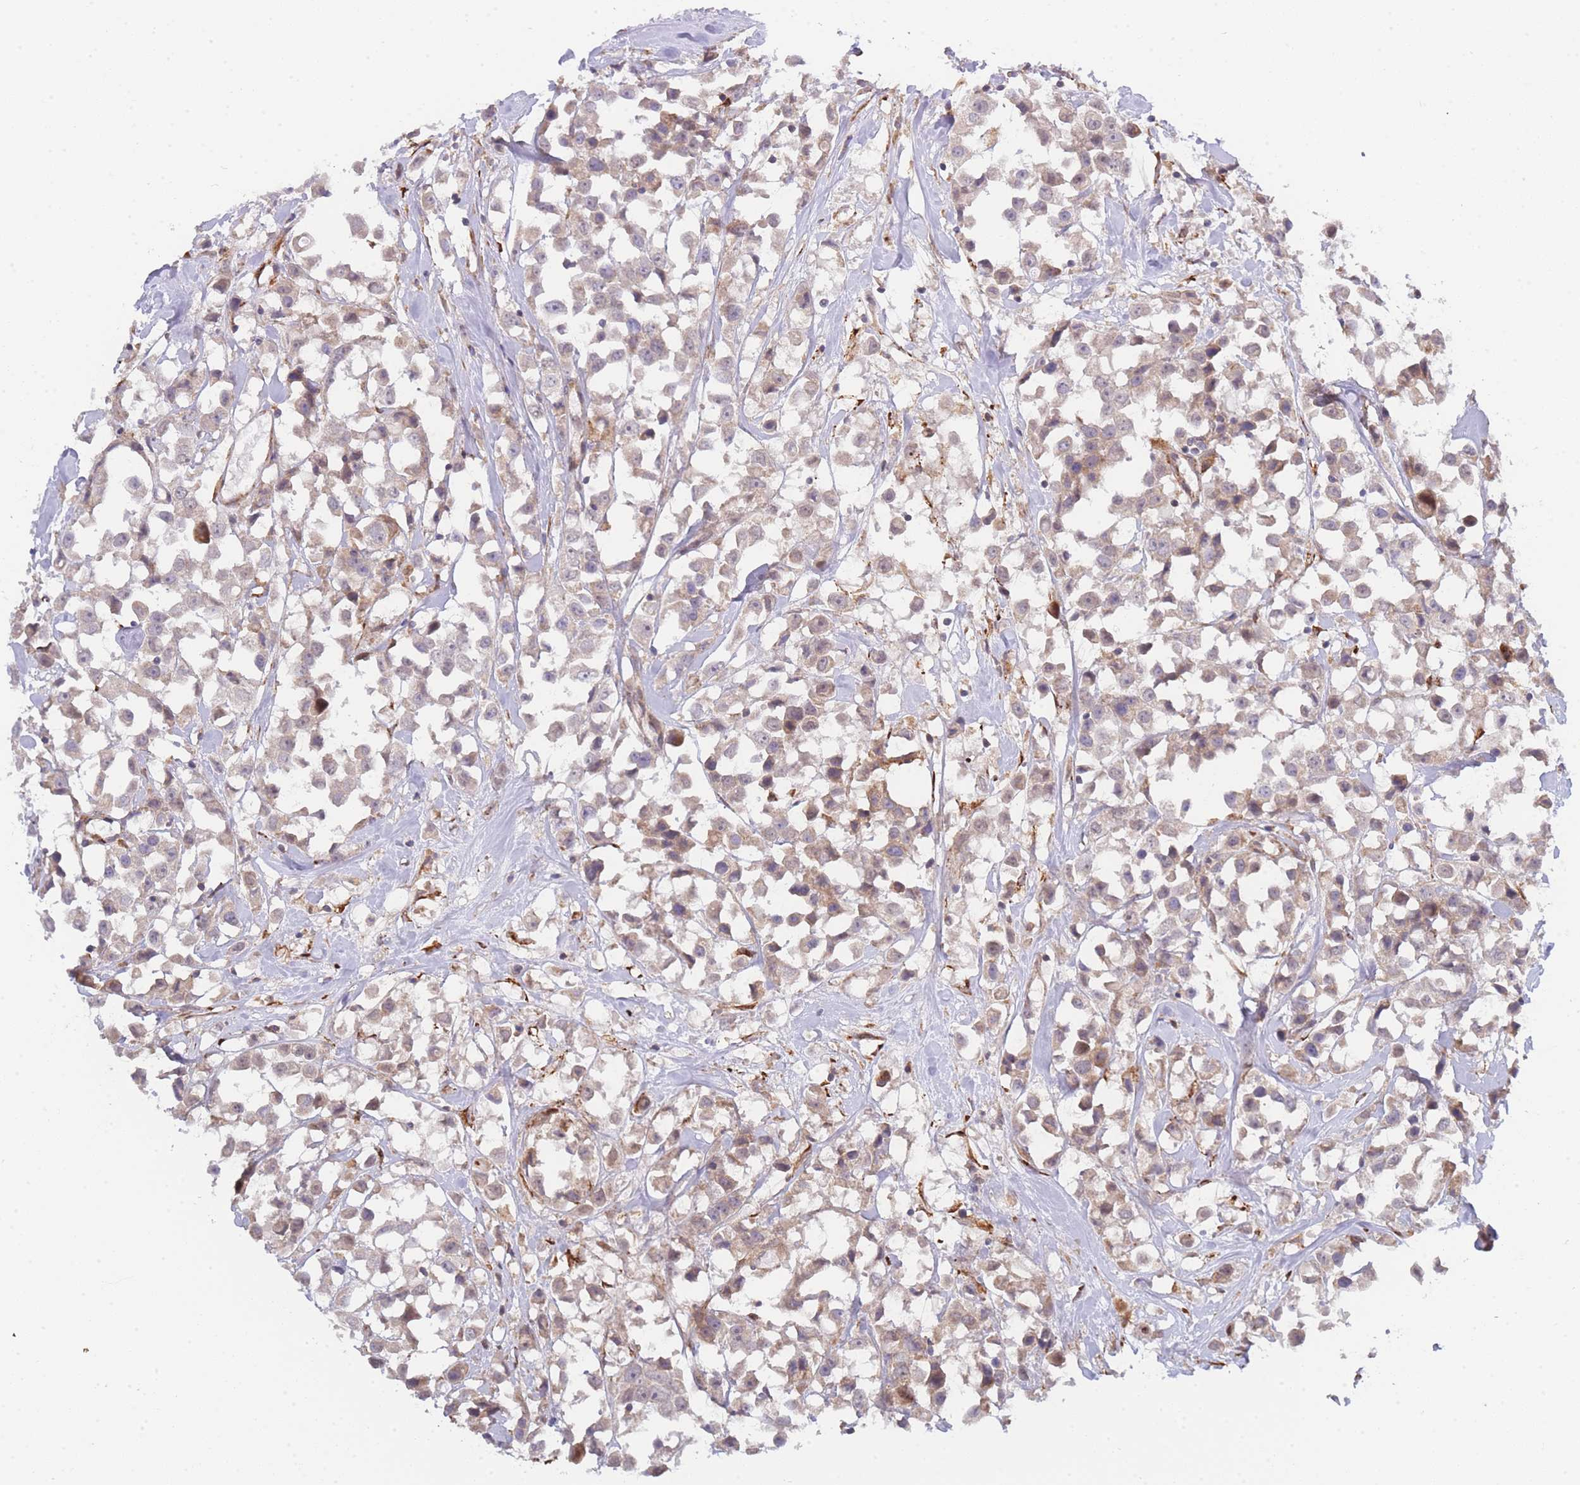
{"staining": {"intensity": "weak", "quantity": ">75%", "location": "cytoplasmic/membranous"}, "tissue": "breast cancer", "cell_type": "Tumor cells", "image_type": "cancer", "snomed": [{"axis": "morphology", "description": "Duct carcinoma"}, {"axis": "topography", "description": "Breast"}], "caption": "Tumor cells reveal weak cytoplasmic/membranous staining in approximately >75% of cells in intraductal carcinoma (breast).", "gene": "TRIM26", "patient": {"sex": "female", "age": 61}}